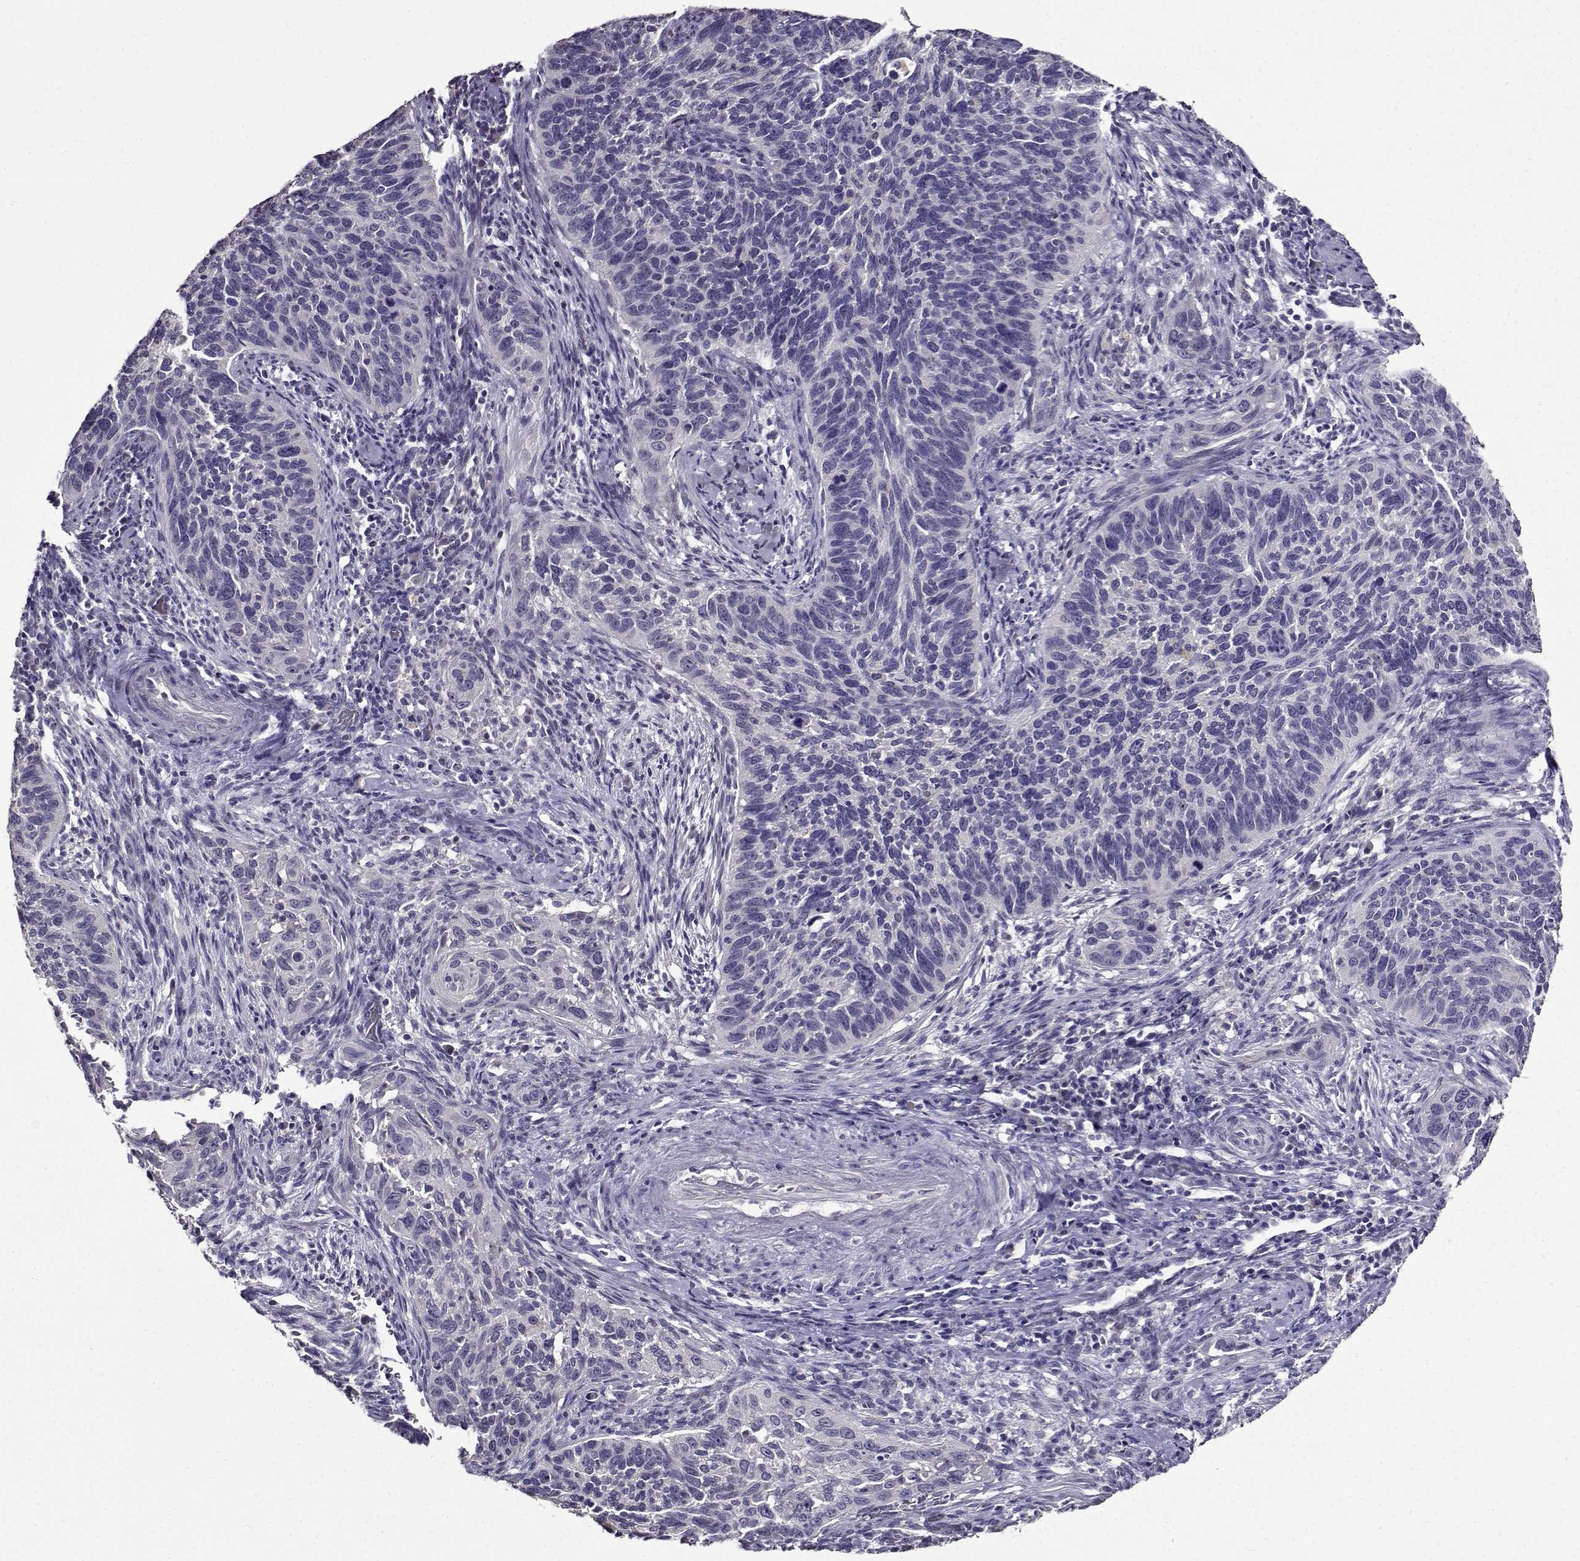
{"staining": {"intensity": "negative", "quantity": "none", "location": "none"}, "tissue": "cervical cancer", "cell_type": "Tumor cells", "image_type": "cancer", "snomed": [{"axis": "morphology", "description": "Squamous cell carcinoma, NOS"}, {"axis": "topography", "description": "Cervix"}], "caption": "High magnification brightfield microscopy of cervical squamous cell carcinoma stained with DAB (3,3'-diaminobenzidine) (brown) and counterstained with hematoxylin (blue): tumor cells show no significant expression.", "gene": "PAEP", "patient": {"sex": "female", "age": 51}}